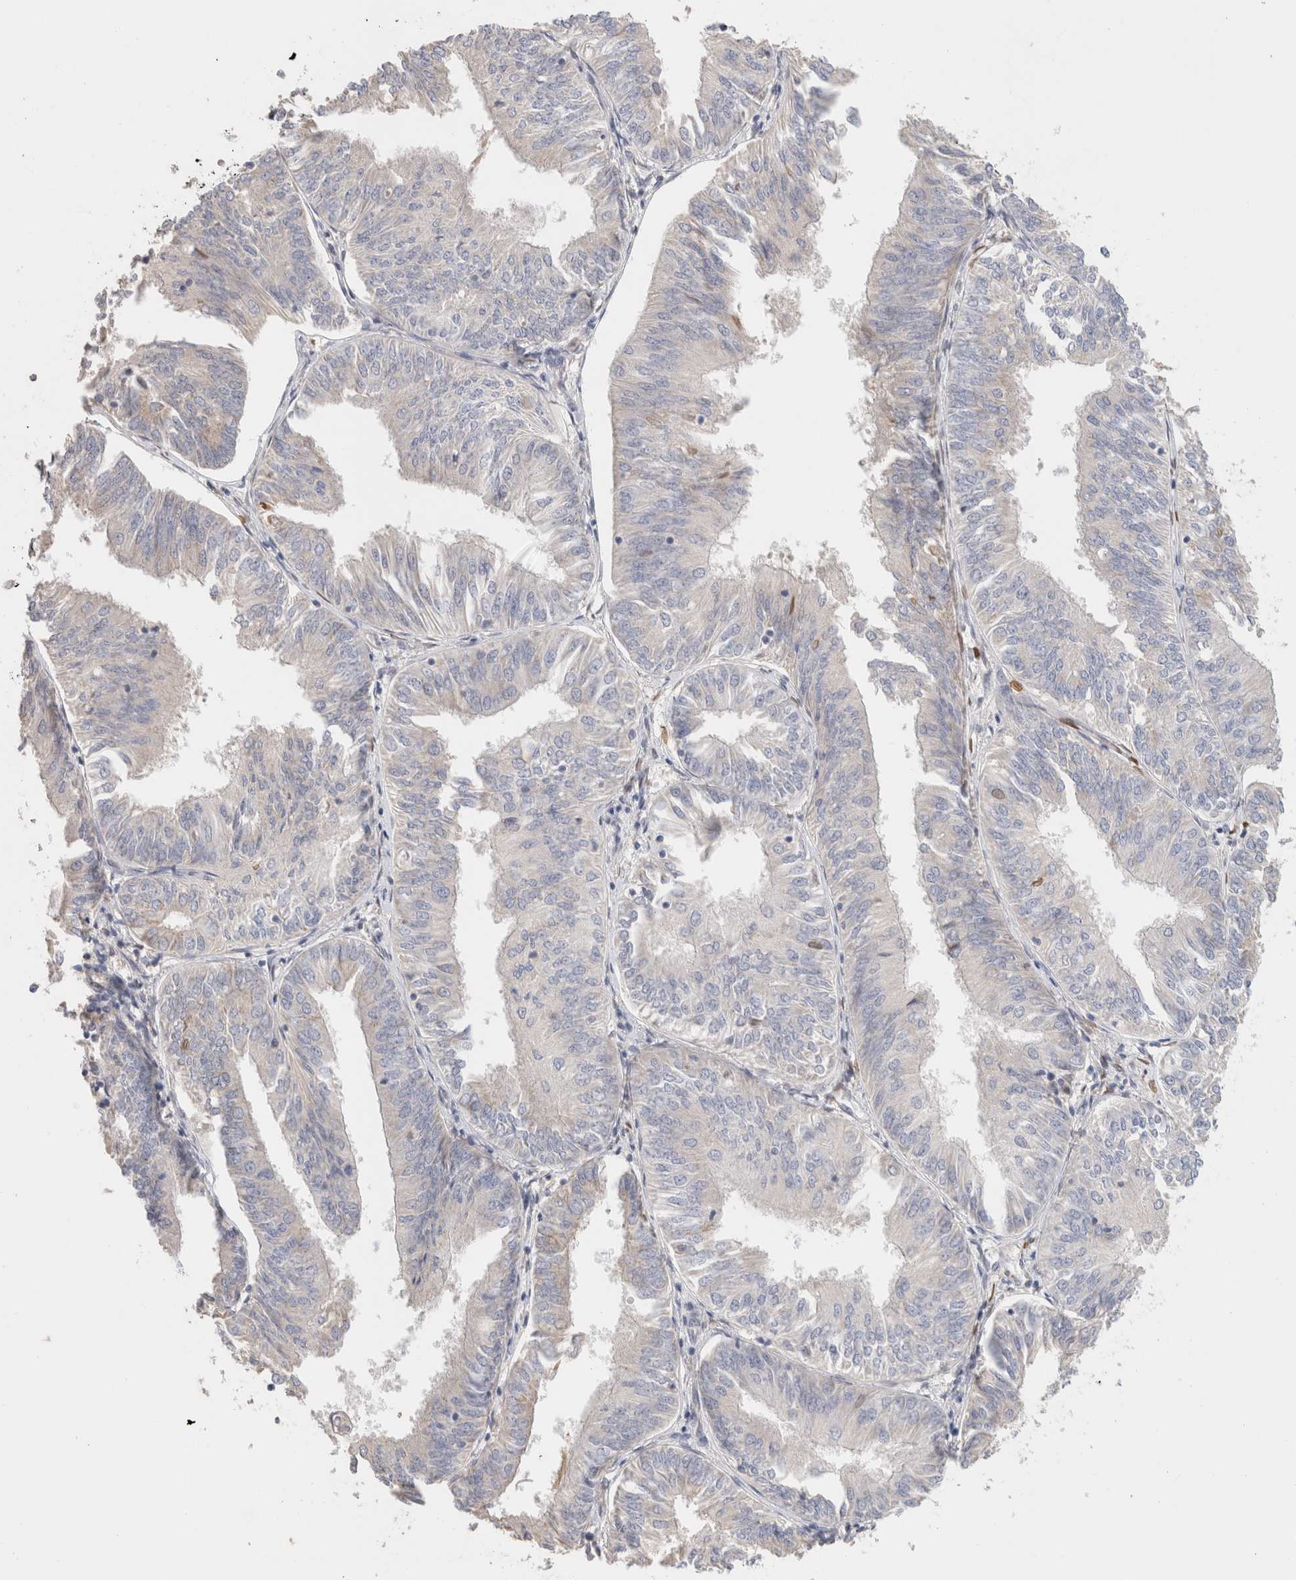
{"staining": {"intensity": "negative", "quantity": "none", "location": "none"}, "tissue": "endometrial cancer", "cell_type": "Tumor cells", "image_type": "cancer", "snomed": [{"axis": "morphology", "description": "Adenocarcinoma, NOS"}, {"axis": "topography", "description": "Endometrium"}], "caption": "The image exhibits no significant expression in tumor cells of adenocarcinoma (endometrial).", "gene": "PROS1", "patient": {"sex": "female", "age": 58}}